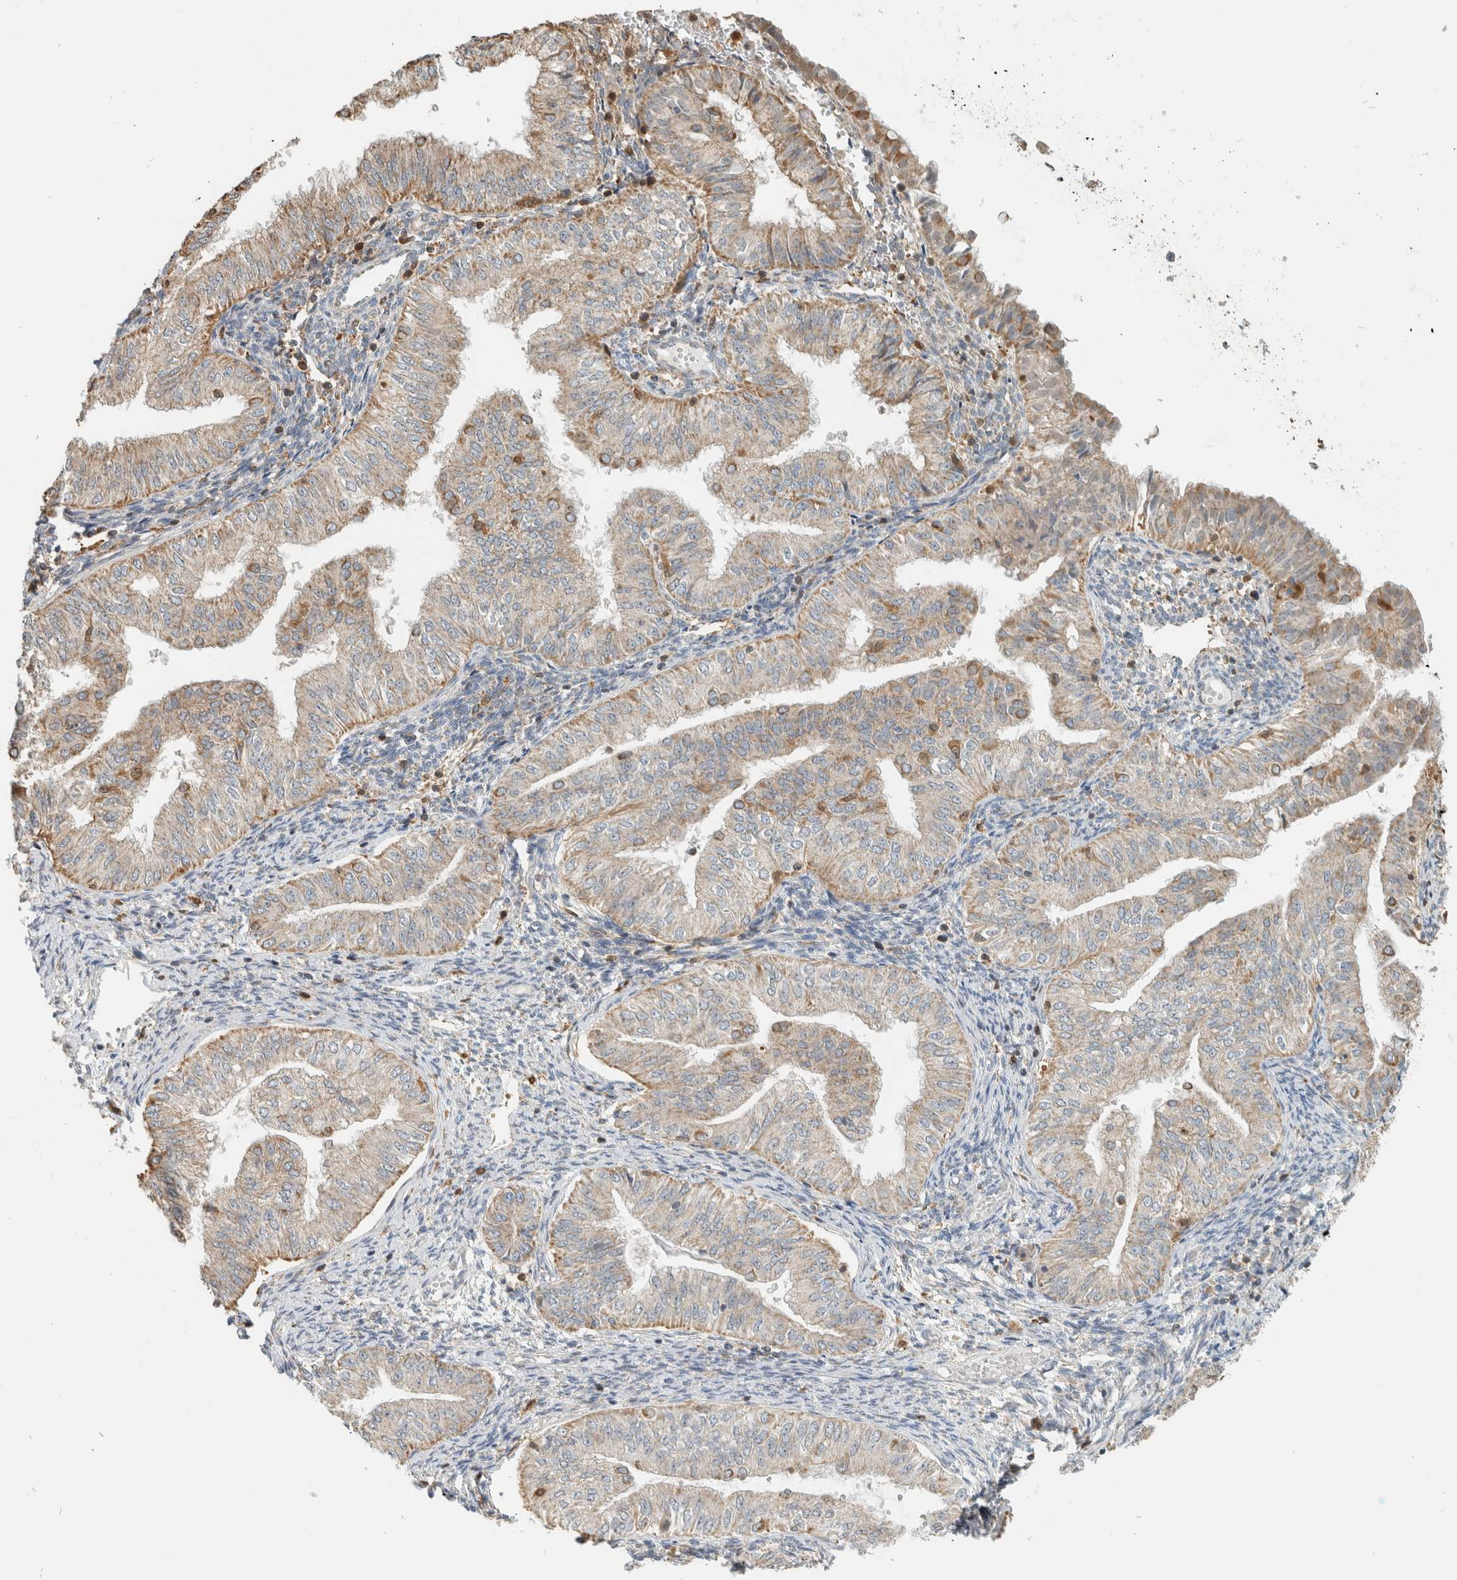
{"staining": {"intensity": "weak", "quantity": ">75%", "location": "cytoplasmic/membranous"}, "tissue": "endometrial cancer", "cell_type": "Tumor cells", "image_type": "cancer", "snomed": [{"axis": "morphology", "description": "Normal tissue, NOS"}, {"axis": "morphology", "description": "Adenocarcinoma, NOS"}, {"axis": "topography", "description": "Endometrium"}], "caption": "Immunohistochemical staining of human endometrial cancer (adenocarcinoma) reveals low levels of weak cytoplasmic/membranous protein expression in about >75% of tumor cells.", "gene": "CAPG", "patient": {"sex": "female", "age": 53}}